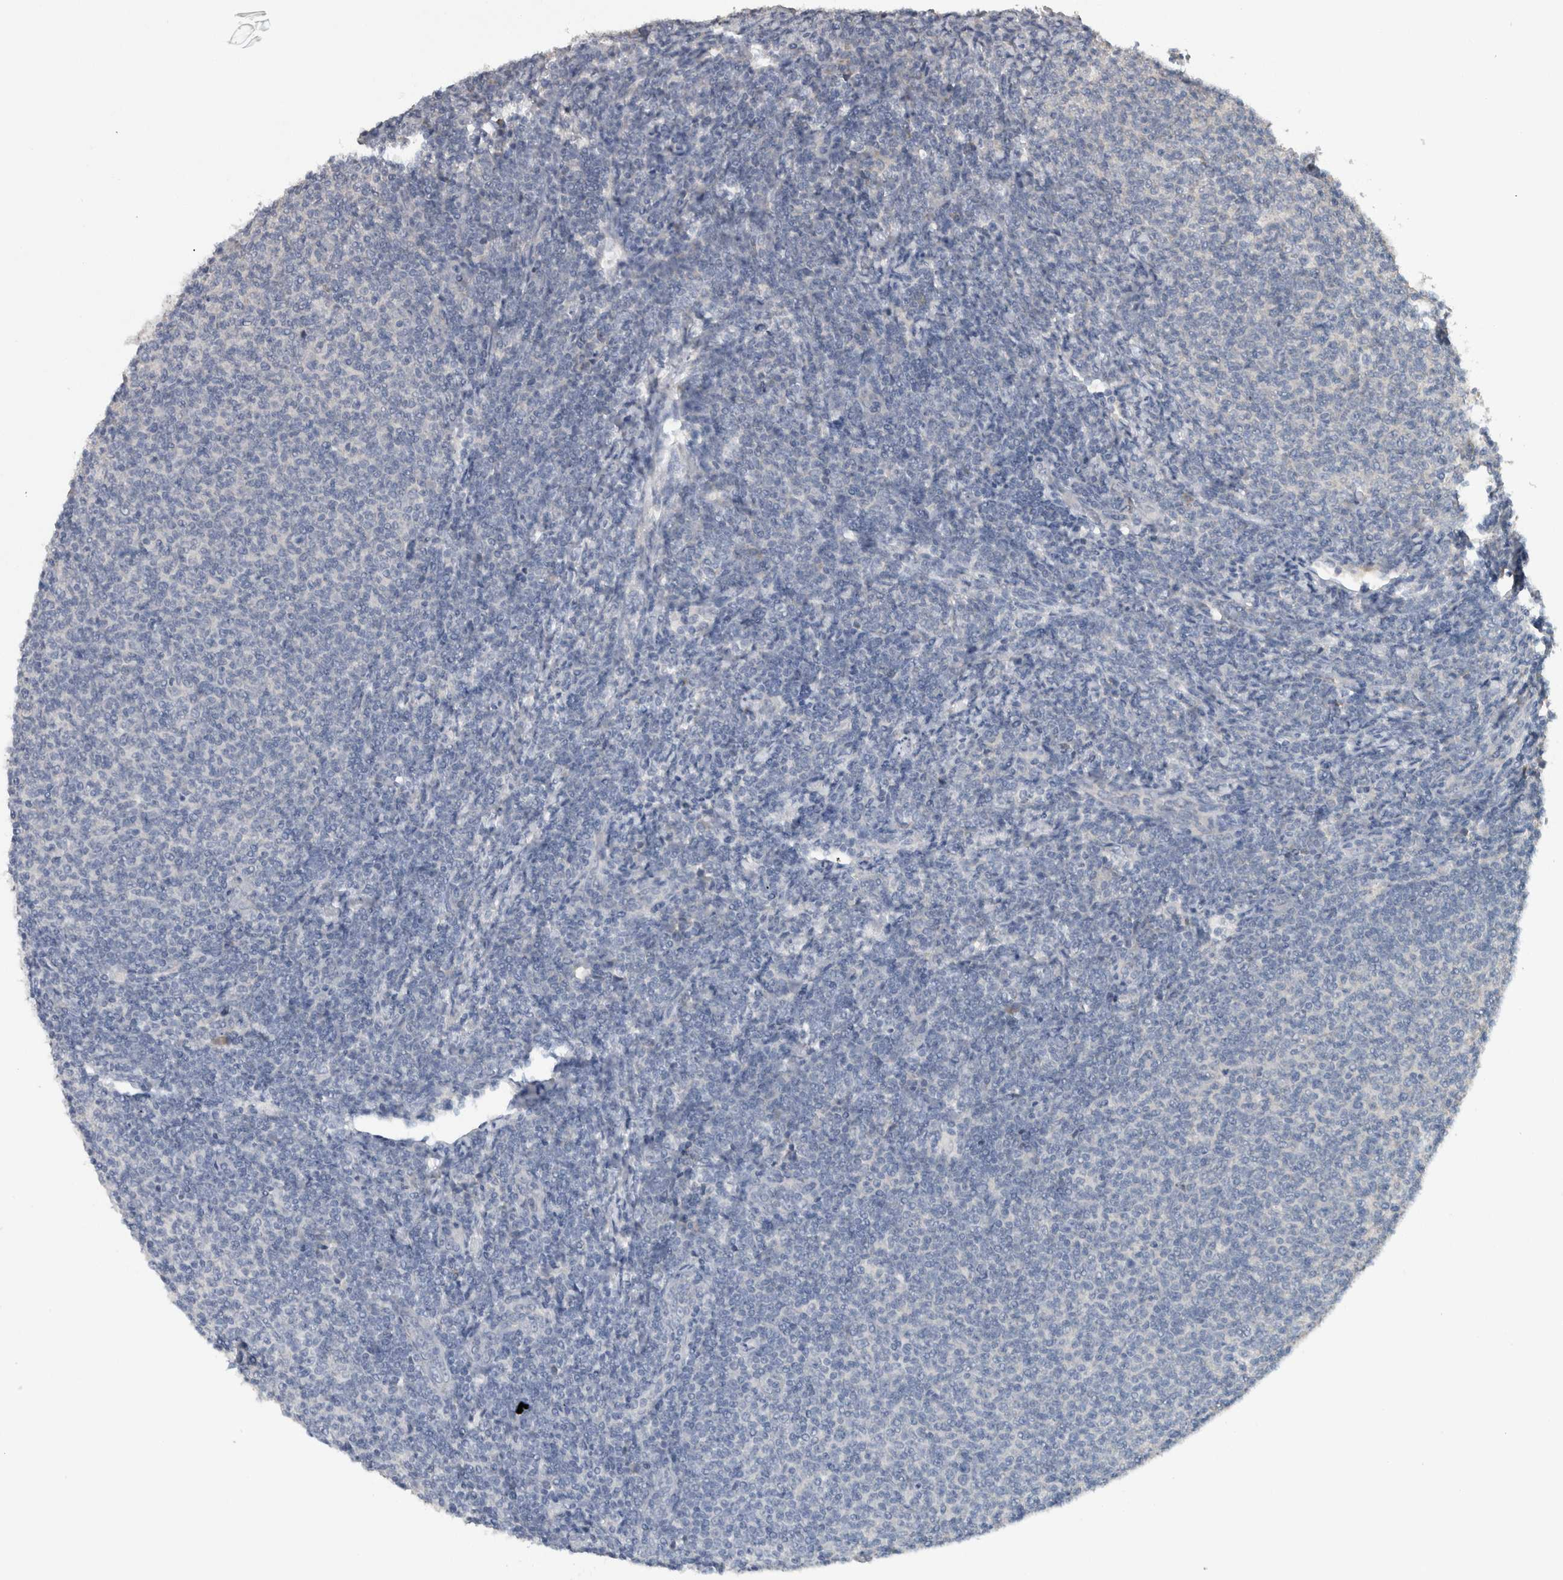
{"staining": {"intensity": "negative", "quantity": "none", "location": "none"}, "tissue": "lymphoma", "cell_type": "Tumor cells", "image_type": "cancer", "snomed": [{"axis": "morphology", "description": "Malignant lymphoma, non-Hodgkin's type, Low grade"}, {"axis": "topography", "description": "Lymph node"}], "caption": "High power microscopy histopathology image of an immunohistochemistry histopathology image of lymphoma, revealing no significant positivity in tumor cells.", "gene": "NEFM", "patient": {"sex": "male", "age": 66}}